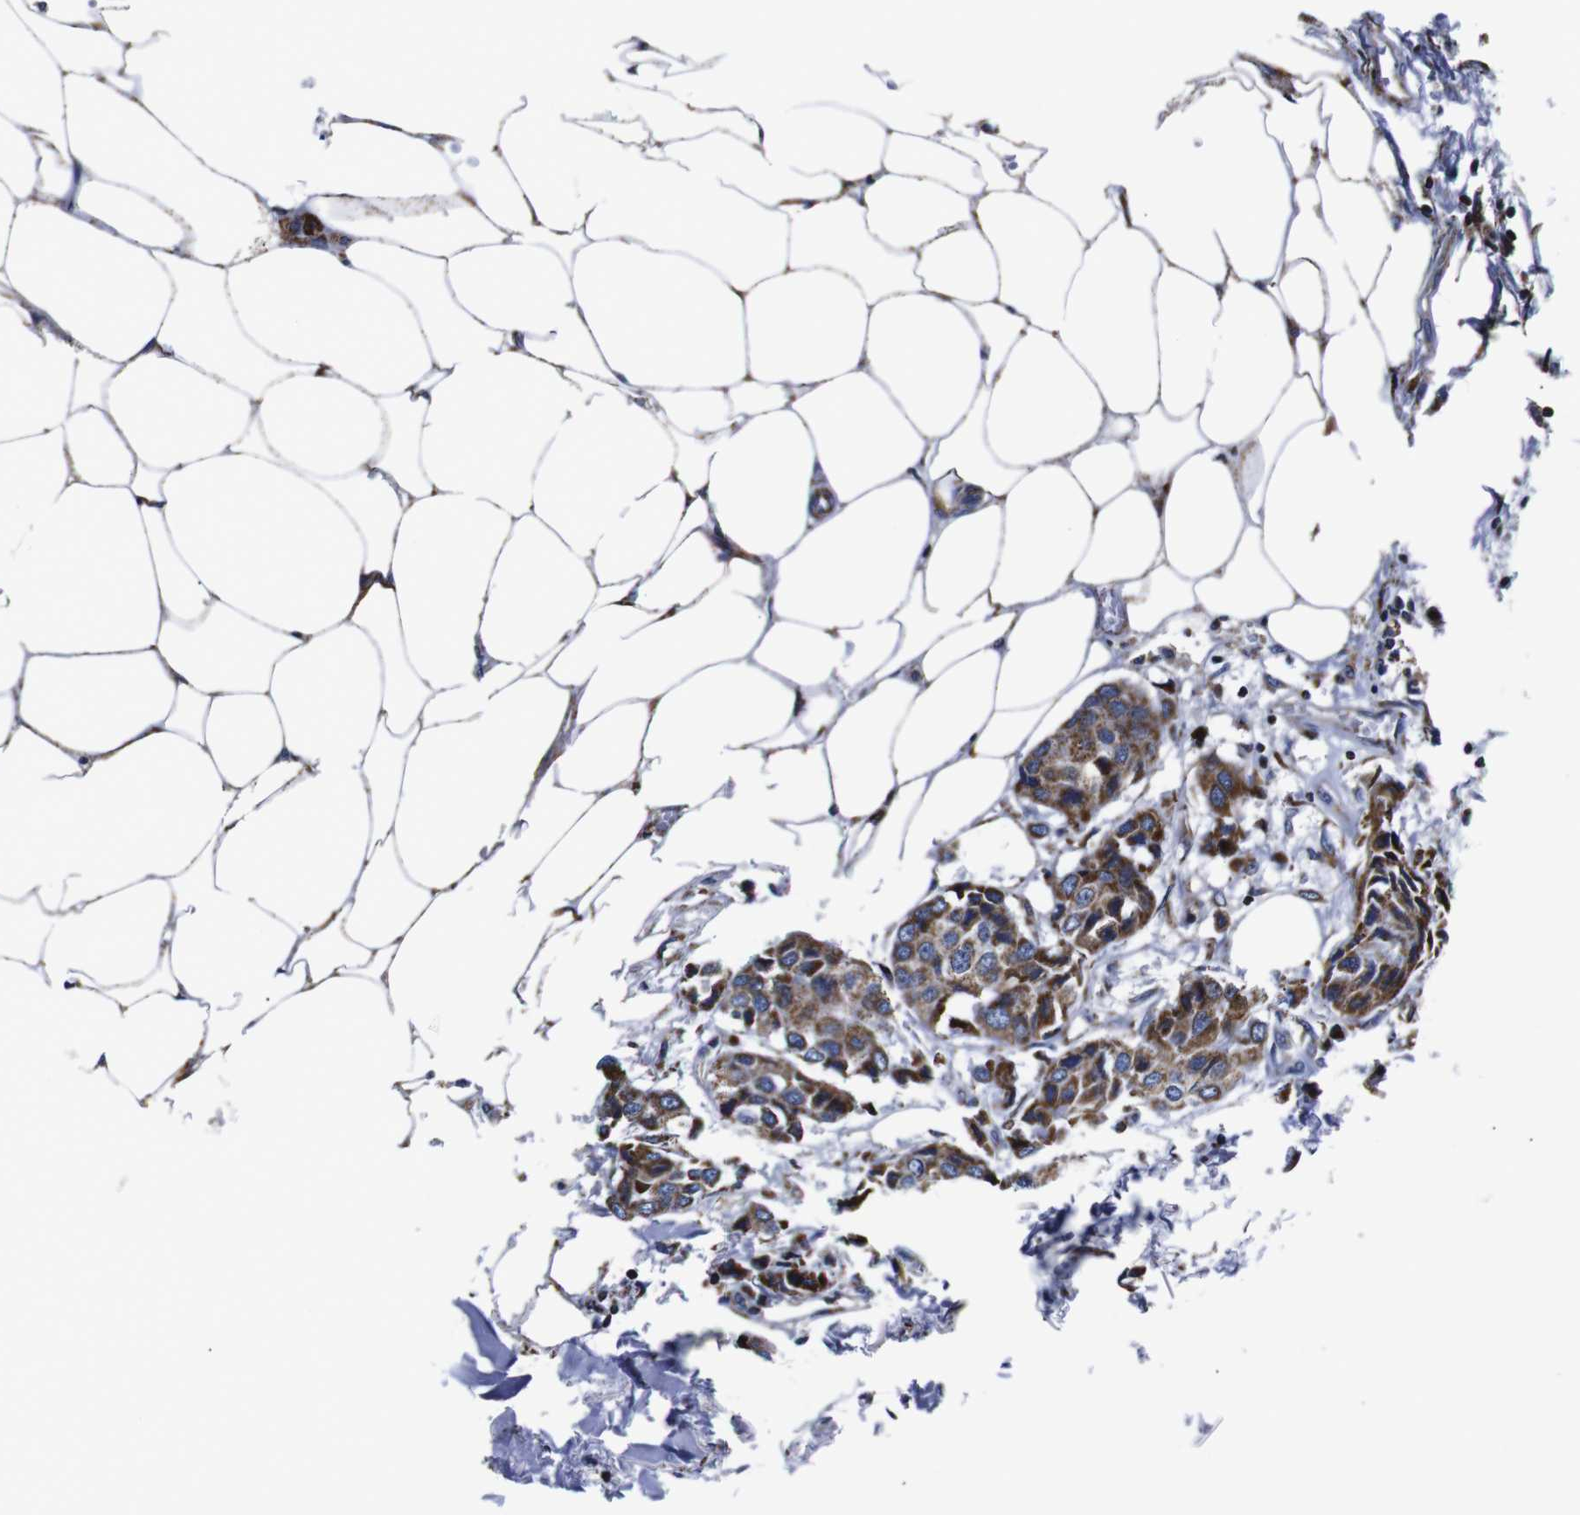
{"staining": {"intensity": "strong", "quantity": ">75%", "location": "cytoplasmic/membranous"}, "tissue": "breast cancer", "cell_type": "Tumor cells", "image_type": "cancer", "snomed": [{"axis": "morphology", "description": "Duct carcinoma"}, {"axis": "topography", "description": "Breast"}], "caption": "Breast cancer stained with a protein marker displays strong staining in tumor cells.", "gene": "FKBP9", "patient": {"sex": "female", "age": 80}}